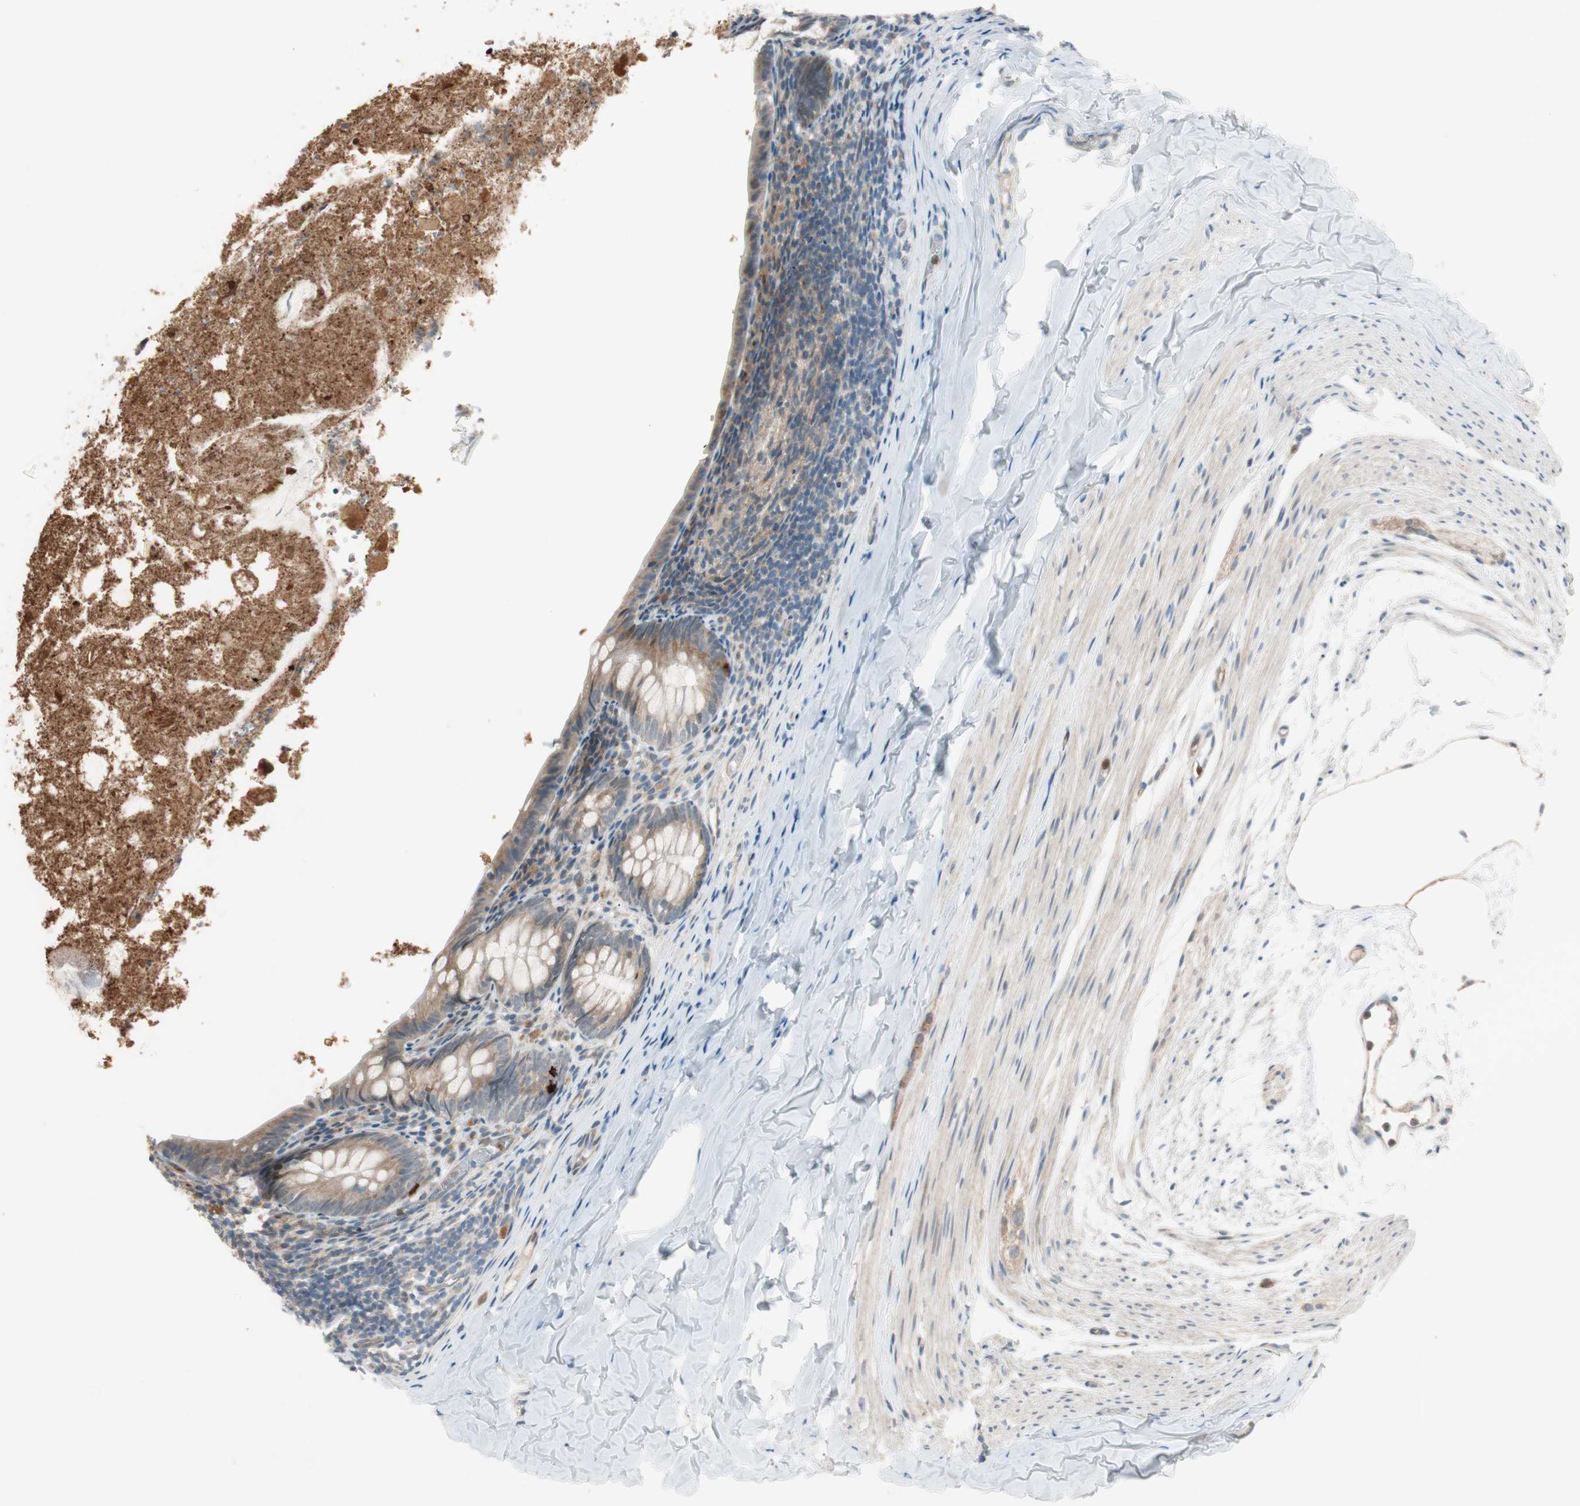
{"staining": {"intensity": "strong", "quantity": "<25%", "location": "cytoplasmic/membranous"}, "tissue": "appendix", "cell_type": "Glandular cells", "image_type": "normal", "snomed": [{"axis": "morphology", "description": "Normal tissue, NOS"}, {"axis": "topography", "description": "Appendix"}], "caption": "Immunohistochemical staining of normal human appendix shows strong cytoplasmic/membranous protein staining in about <25% of glandular cells.", "gene": "CGRRF1", "patient": {"sex": "female", "age": 10}}